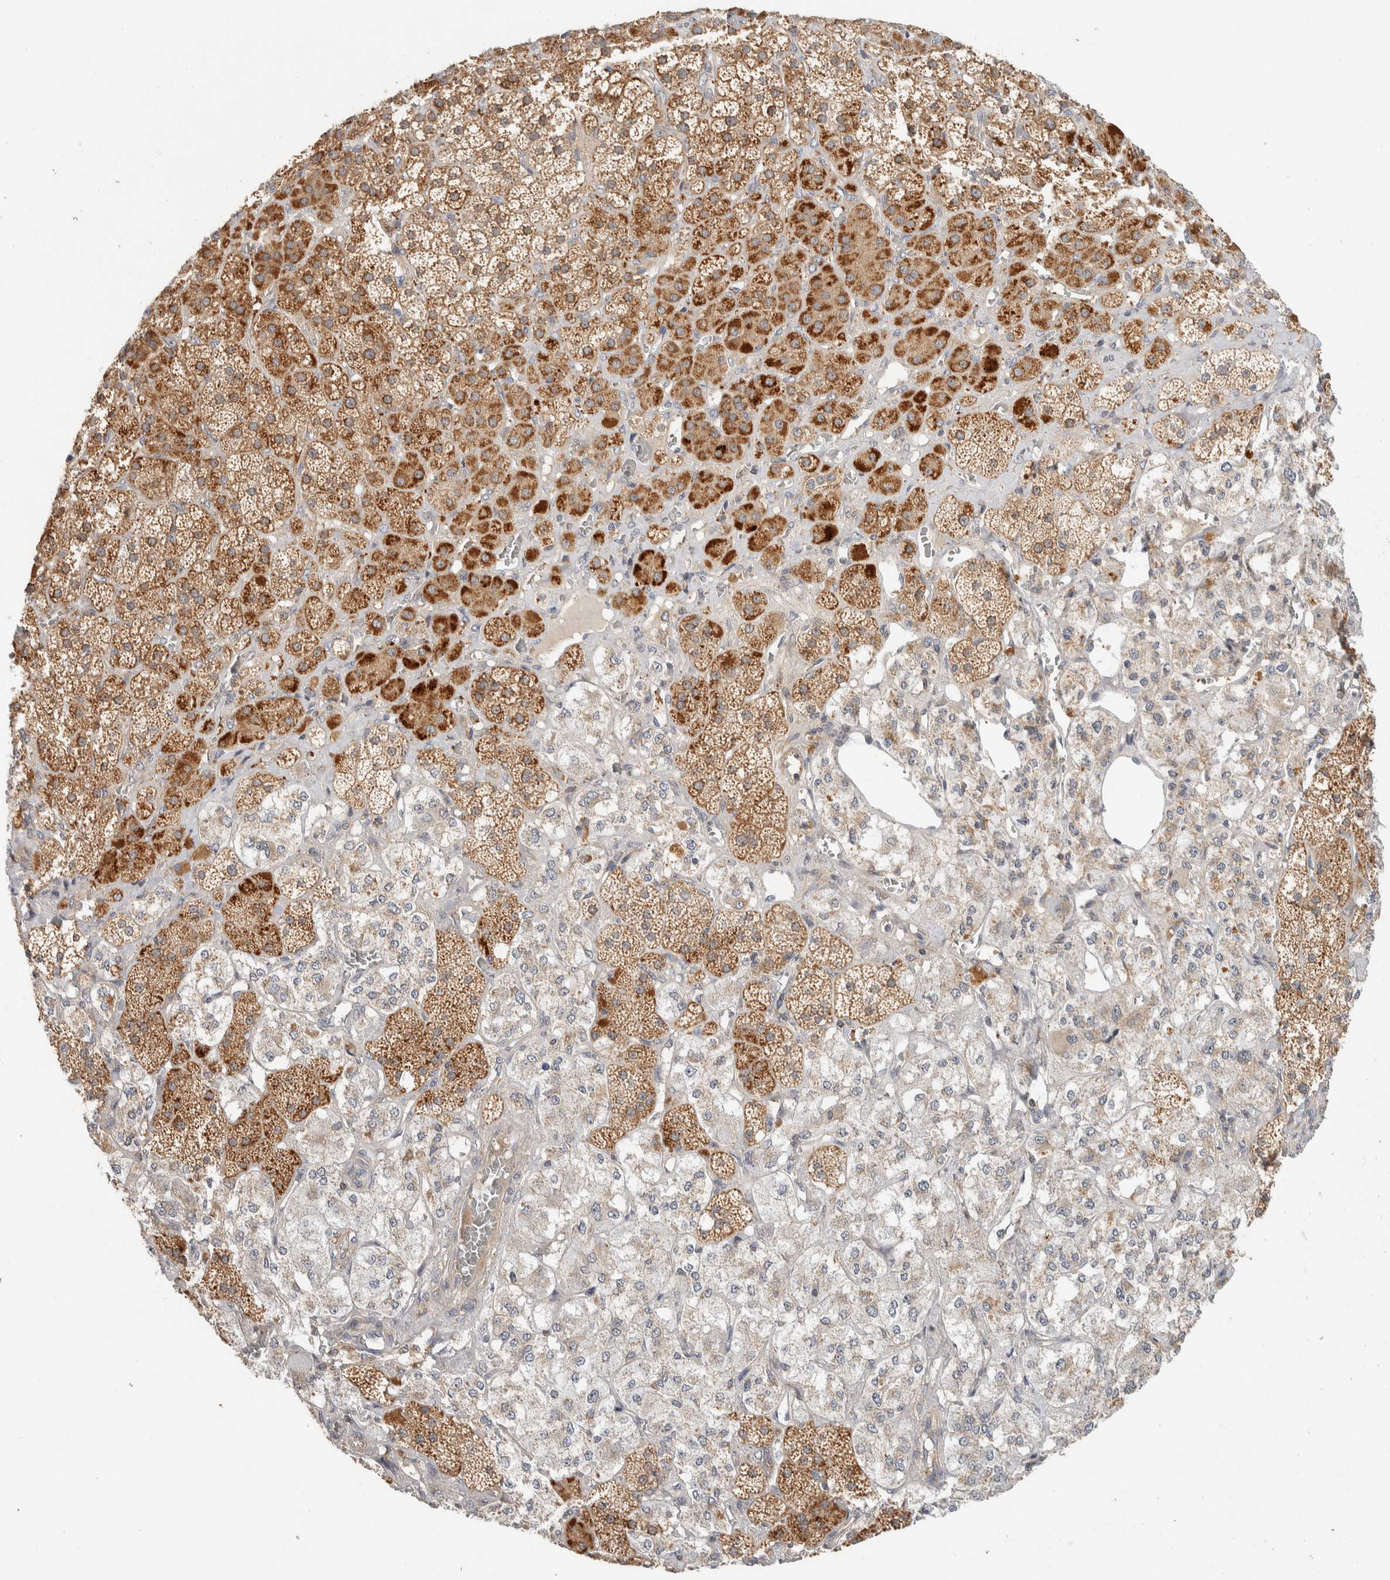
{"staining": {"intensity": "strong", "quantity": "25%-75%", "location": "cytoplasmic/membranous"}, "tissue": "adrenal gland", "cell_type": "Glandular cells", "image_type": "normal", "snomed": [{"axis": "morphology", "description": "Normal tissue, NOS"}, {"axis": "topography", "description": "Adrenal gland"}], "caption": "Immunohistochemical staining of benign human adrenal gland reveals strong cytoplasmic/membranous protein staining in about 25%-75% of glandular cells.", "gene": "KIF9", "patient": {"sex": "male", "age": 57}}